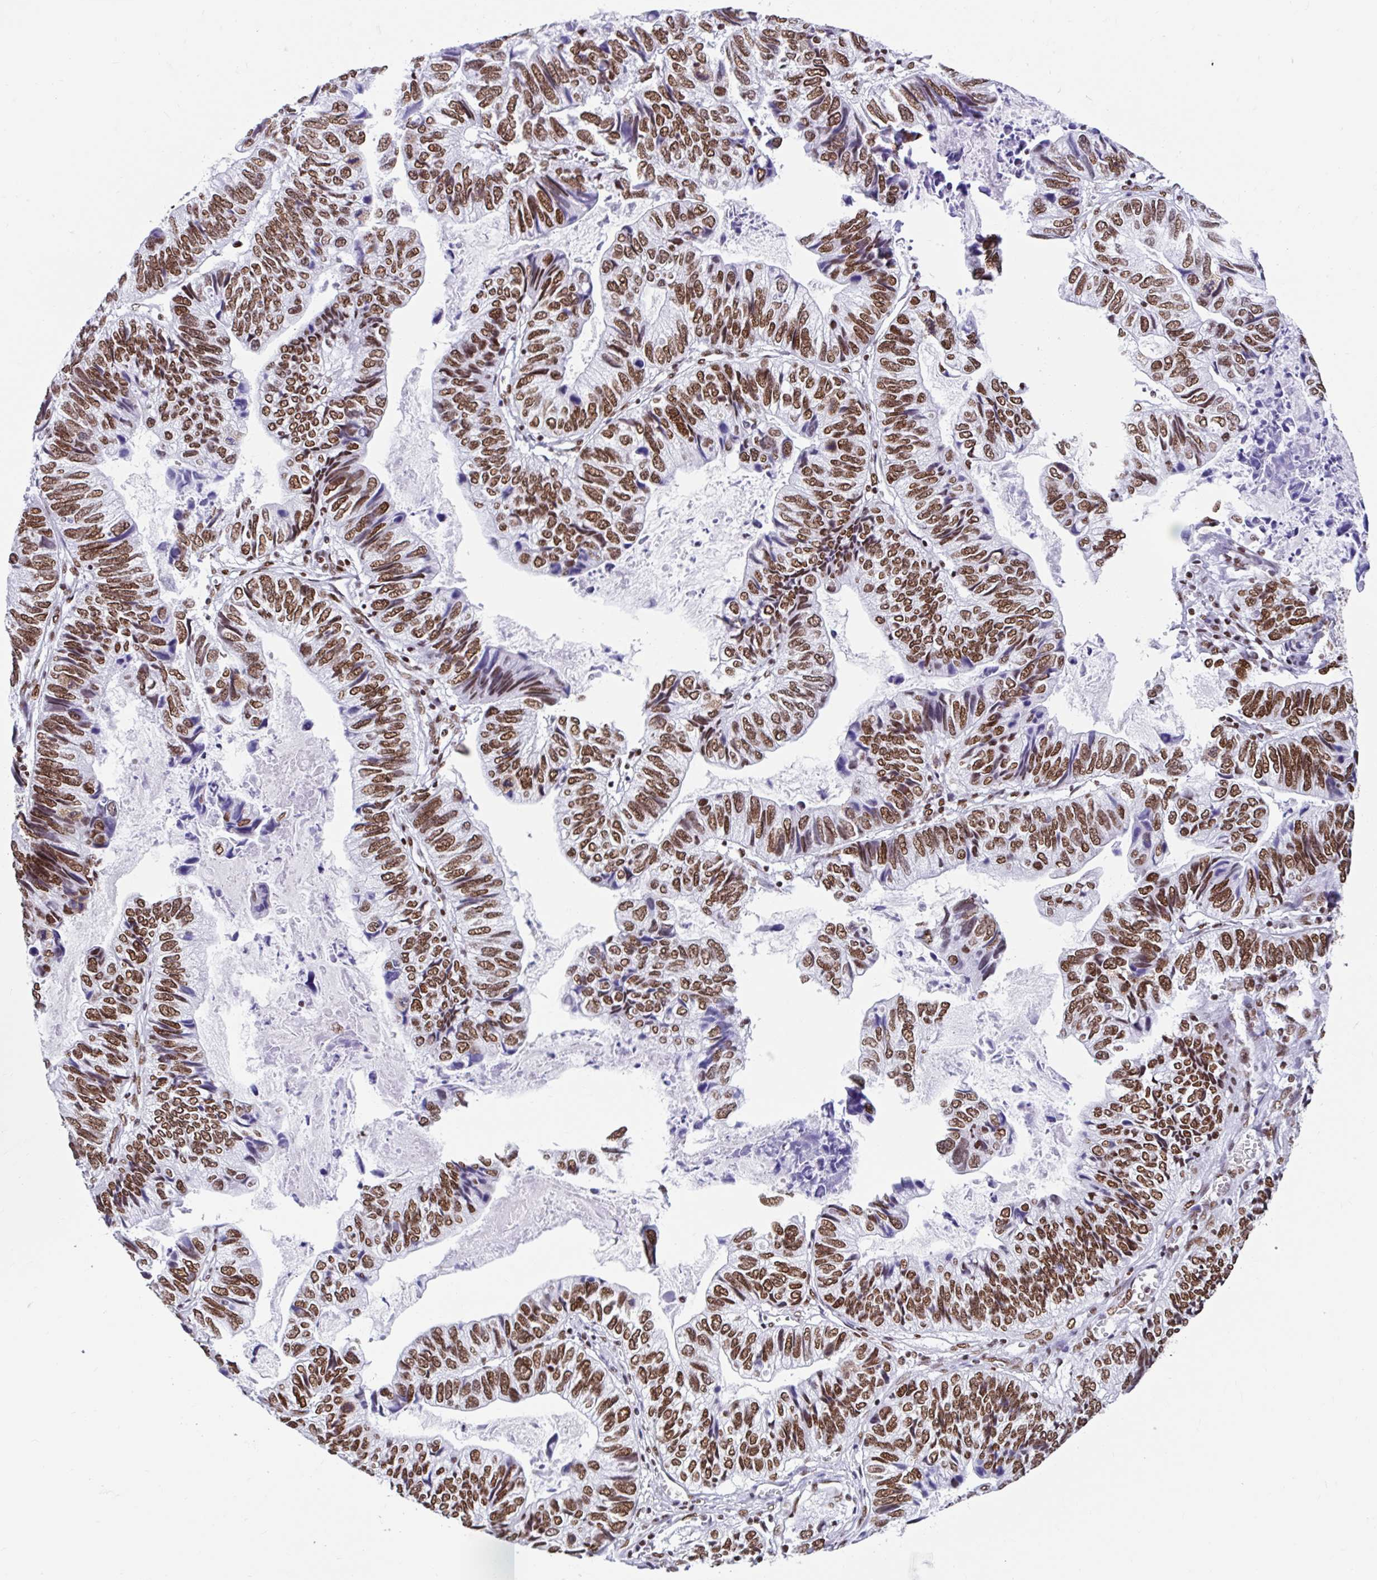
{"staining": {"intensity": "moderate", "quantity": ">75%", "location": "nuclear"}, "tissue": "stomach cancer", "cell_type": "Tumor cells", "image_type": "cancer", "snomed": [{"axis": "morphology", "description": "Adenocarcinoma, NOS"}, {"axis": "topography", "description": "Stomach, upper"}], "caption": "Stomach cancer stained with a brown dye reveals moderate nuclear positive positivity in approximately >75% of tumor cells.", "gene": "KHDRBS1", "patient": {"sex": "female", "age": 67}}